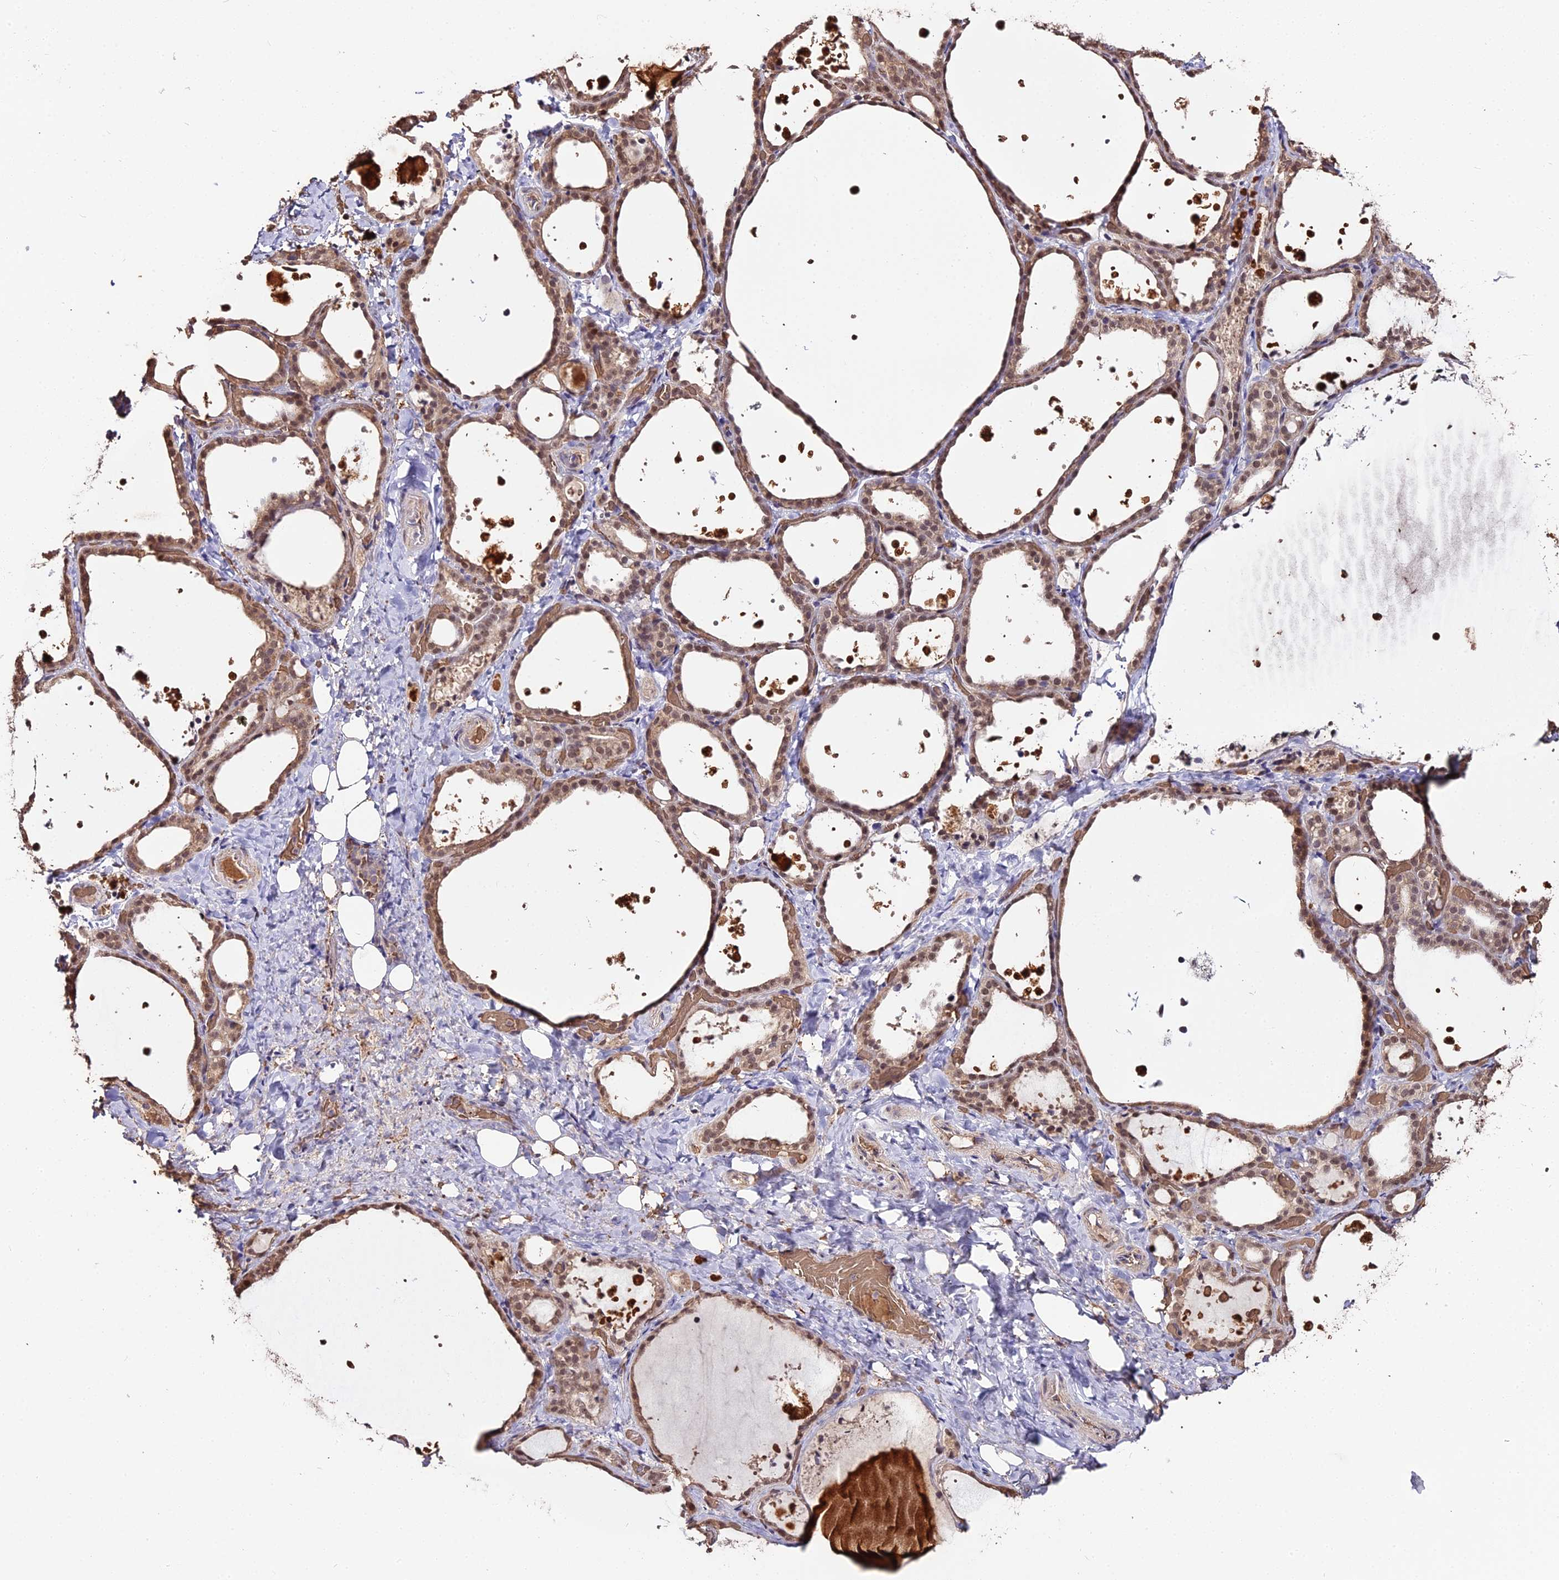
{"staining": {"intensity": "moderate", "quantity": ">75%", "location": "cytoplasmic/membranous,nuclear"}, "tissue": "thyroid gland", "cell_type": "Glandular cells", "image_type": "normal", "snomed": [{"axis": "morphology", "description": "Normal tissue, NOS"}, {"axis": "topography", "description": "Thyroid gland"}], "caption": "The photomicrograph displays a brown stain indicating the presence of a protein in the cytoplasmic/membranous,nuclear of glandular cells in thyroid gland.", "gene": "ZDBF2", "patient": {"sex": "female", "age": 44}}